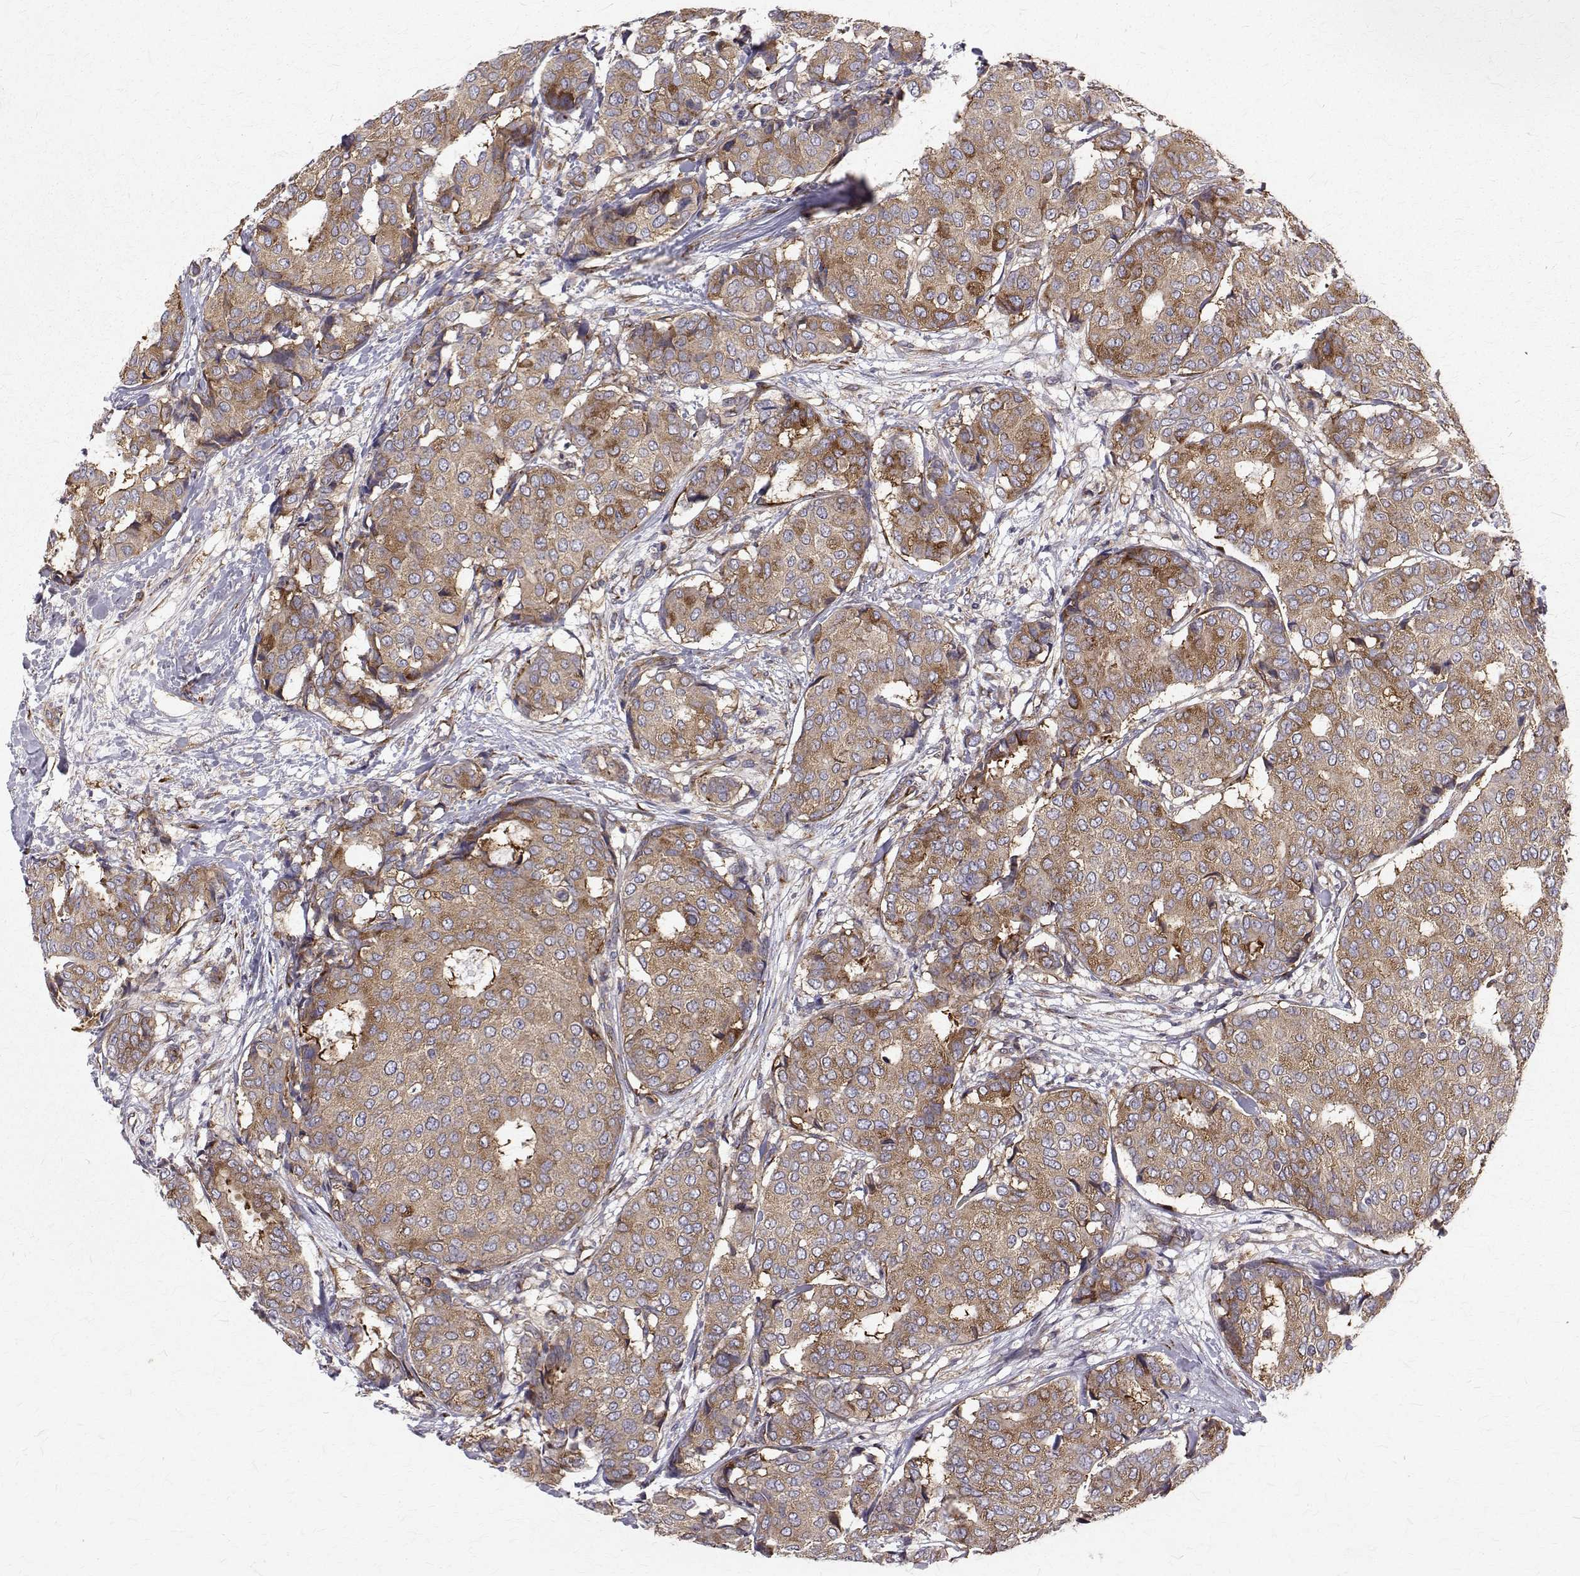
{"staining": {"intensity": "moderate", "quantity": ">75%", "location": "cytoplasmic/membranous"}, "tissue": "breast cancer", "cell_type": "Tumor cells", "image_type": "cancer", "snomed": [{"axis": "morphology", "description": "Duct carcinoma"}, {"axis": "topography", "description": "Breast"}], "caption": "Immunohistochemistry (IHC) of breast intraductal carcinoma reveals medium levels of moderate cytoplasmic/membranous positivity in approximately >75% of tumor cells. (Stains: DAB in brown, nuclei in blue, Microscopy: brightfield microscopy at high magnification).", "gene": "ARFGAP1", "patient": {"sex": "female", "age": 75}}